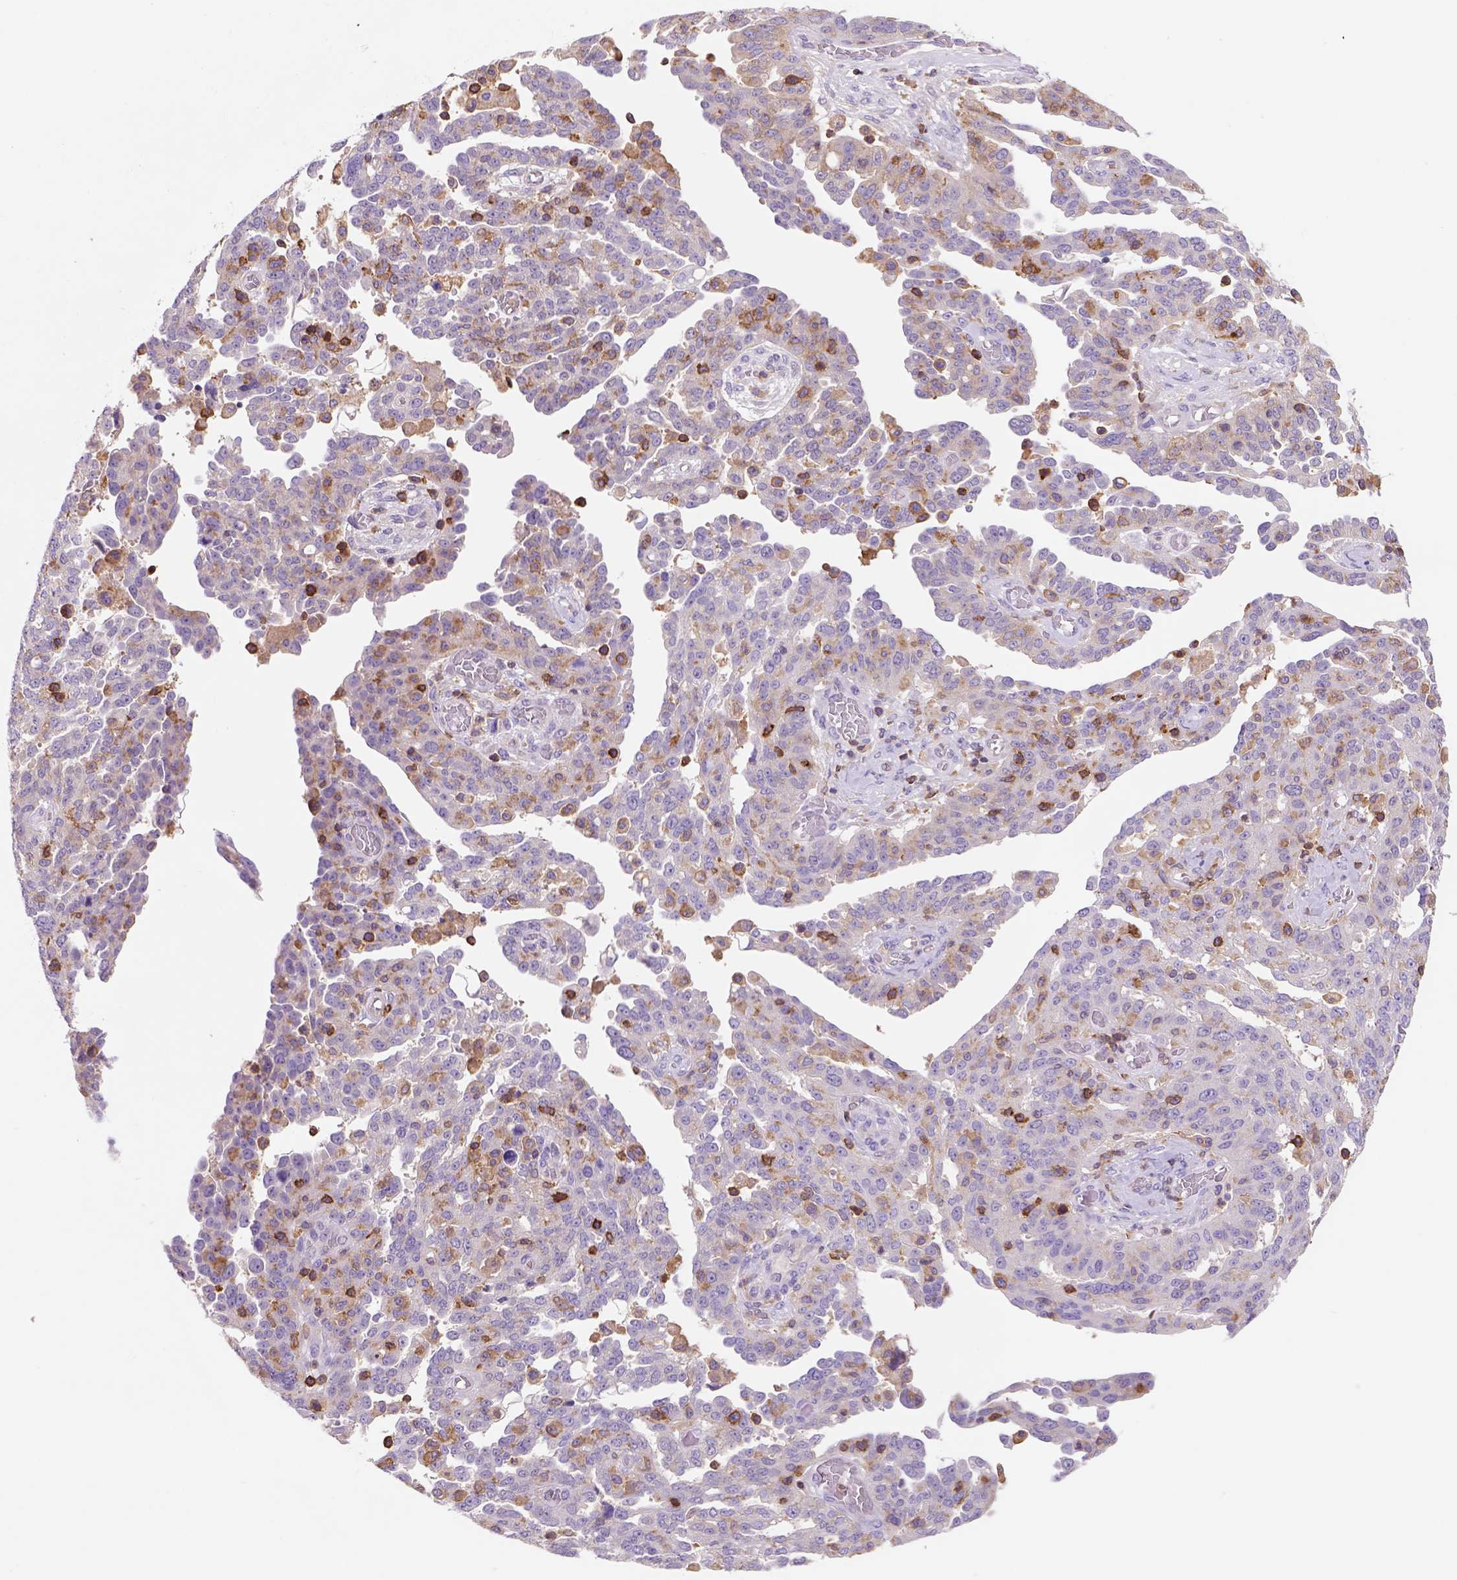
{"staining": {"intensity": "weak", "quantity": "25%-75%", "location": "cytoplasmic/membranous"}, "tissue": "ovarian cancer", "cell_type": "Tumor cells", "image_type": "cancer", "snomed": [{"axis": "morphology", "description": "Cystadenocarcinoma, serous, NOS"}, {"axis": "topography", "description": "Ovary"}], "caption": "Immunohistochemical staining of human serous cystadenocarcinoma (ovarian) demonstrates low levels of weak cytoplasmic/membranous protein staining in approximately 25%-75% of tumor cells.", "gene": "INPP5D", "patient": {"sex": "female", "age": 67}}